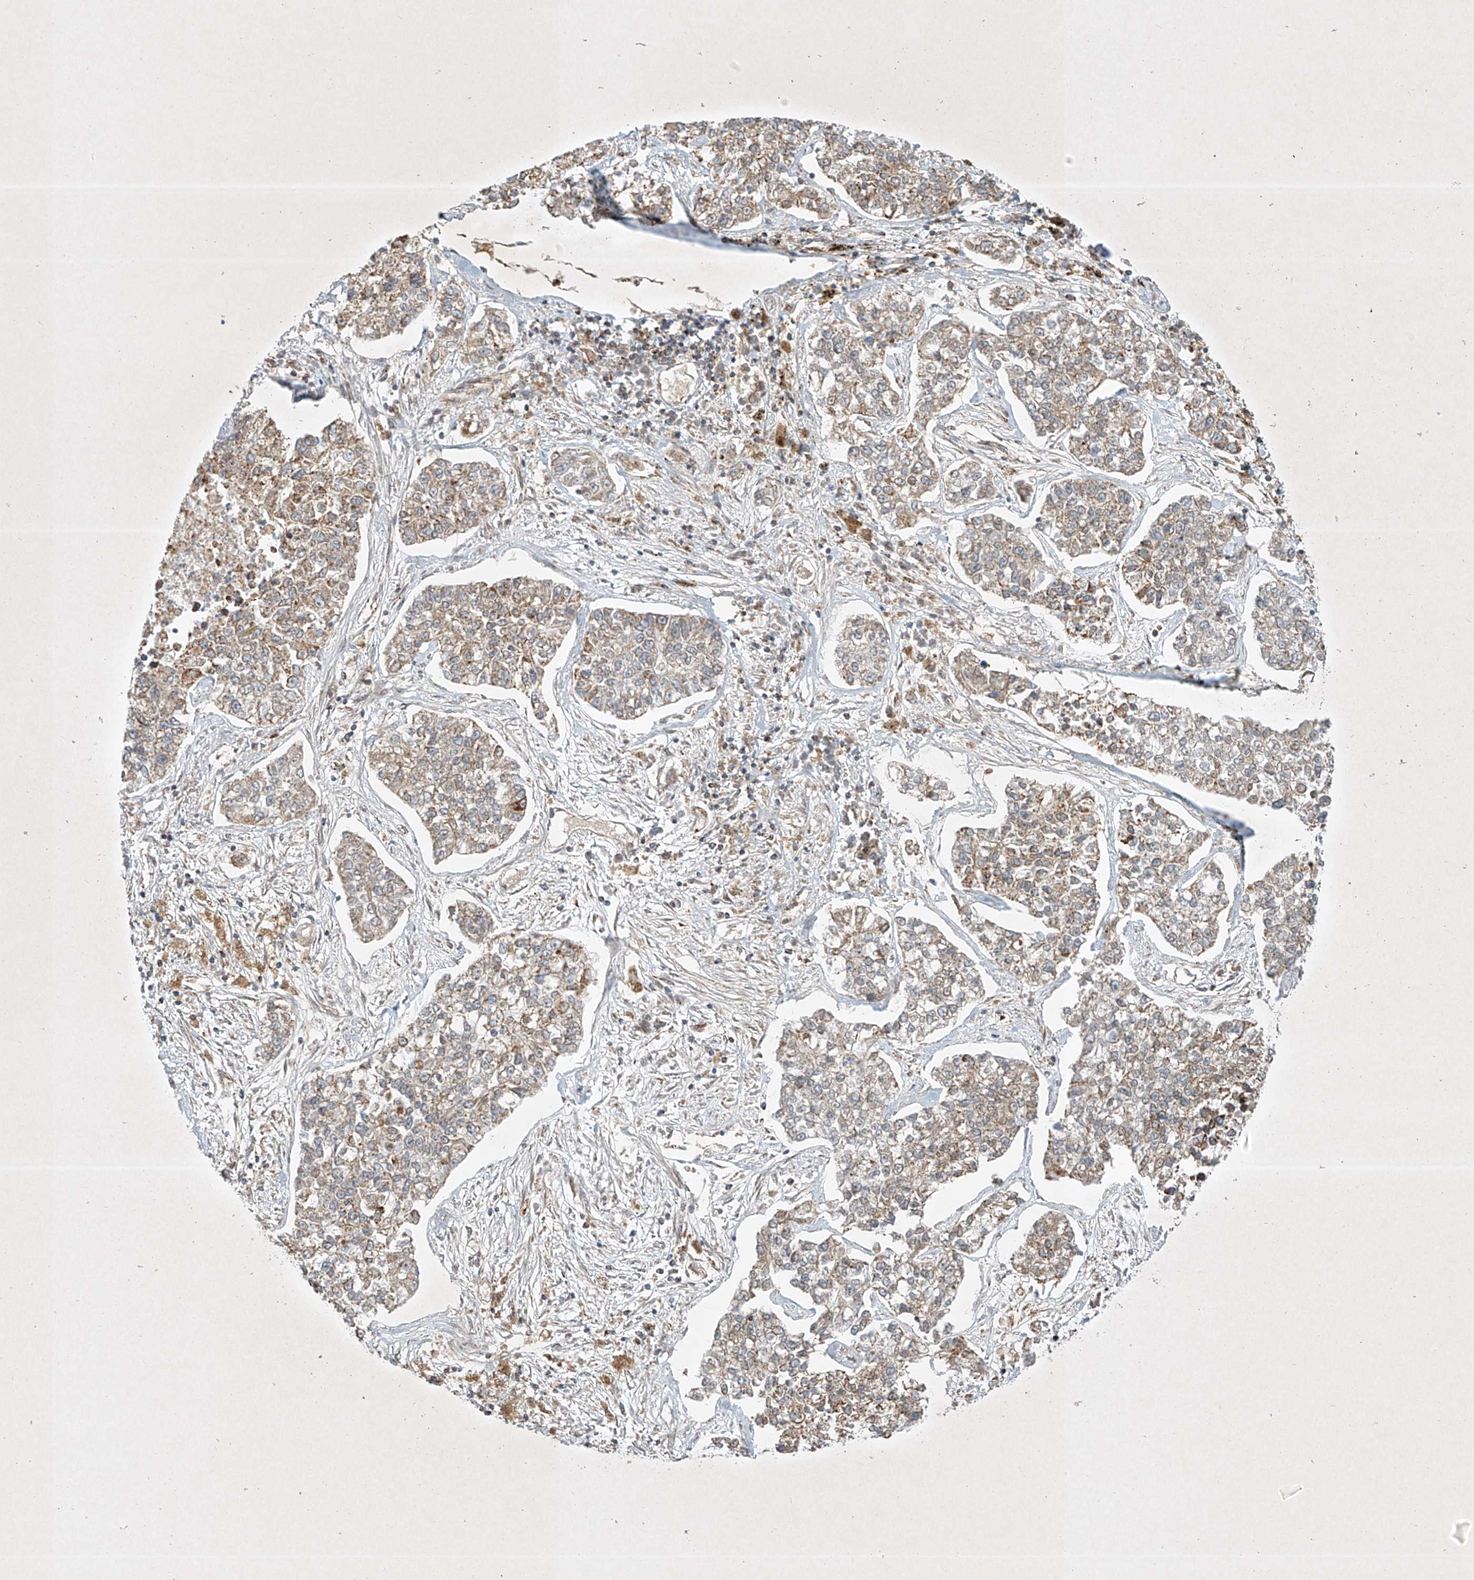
{"staining": {"intensity": "moderate", "quantity": "25%-75%", "location": "cytoplasmic/membranous"}, "tissue": "lung cancer", "cell_type": "Tumor cells", "image_type": "cancer", "snomed": [{"axis": "morphology", "description": "Adenocarcinoma, NOS"}, {"axis": "topography", "description": "Lung"}], "caption": "Approximately 25%-75% of tumor cells in human lung adenocarcinoma show moderate cytoplasmic/membranous protein staining as visualized by brown immunohistochemical staining.", "gene": "EPG5", "patient": {"sex": "male", "age": 49}}